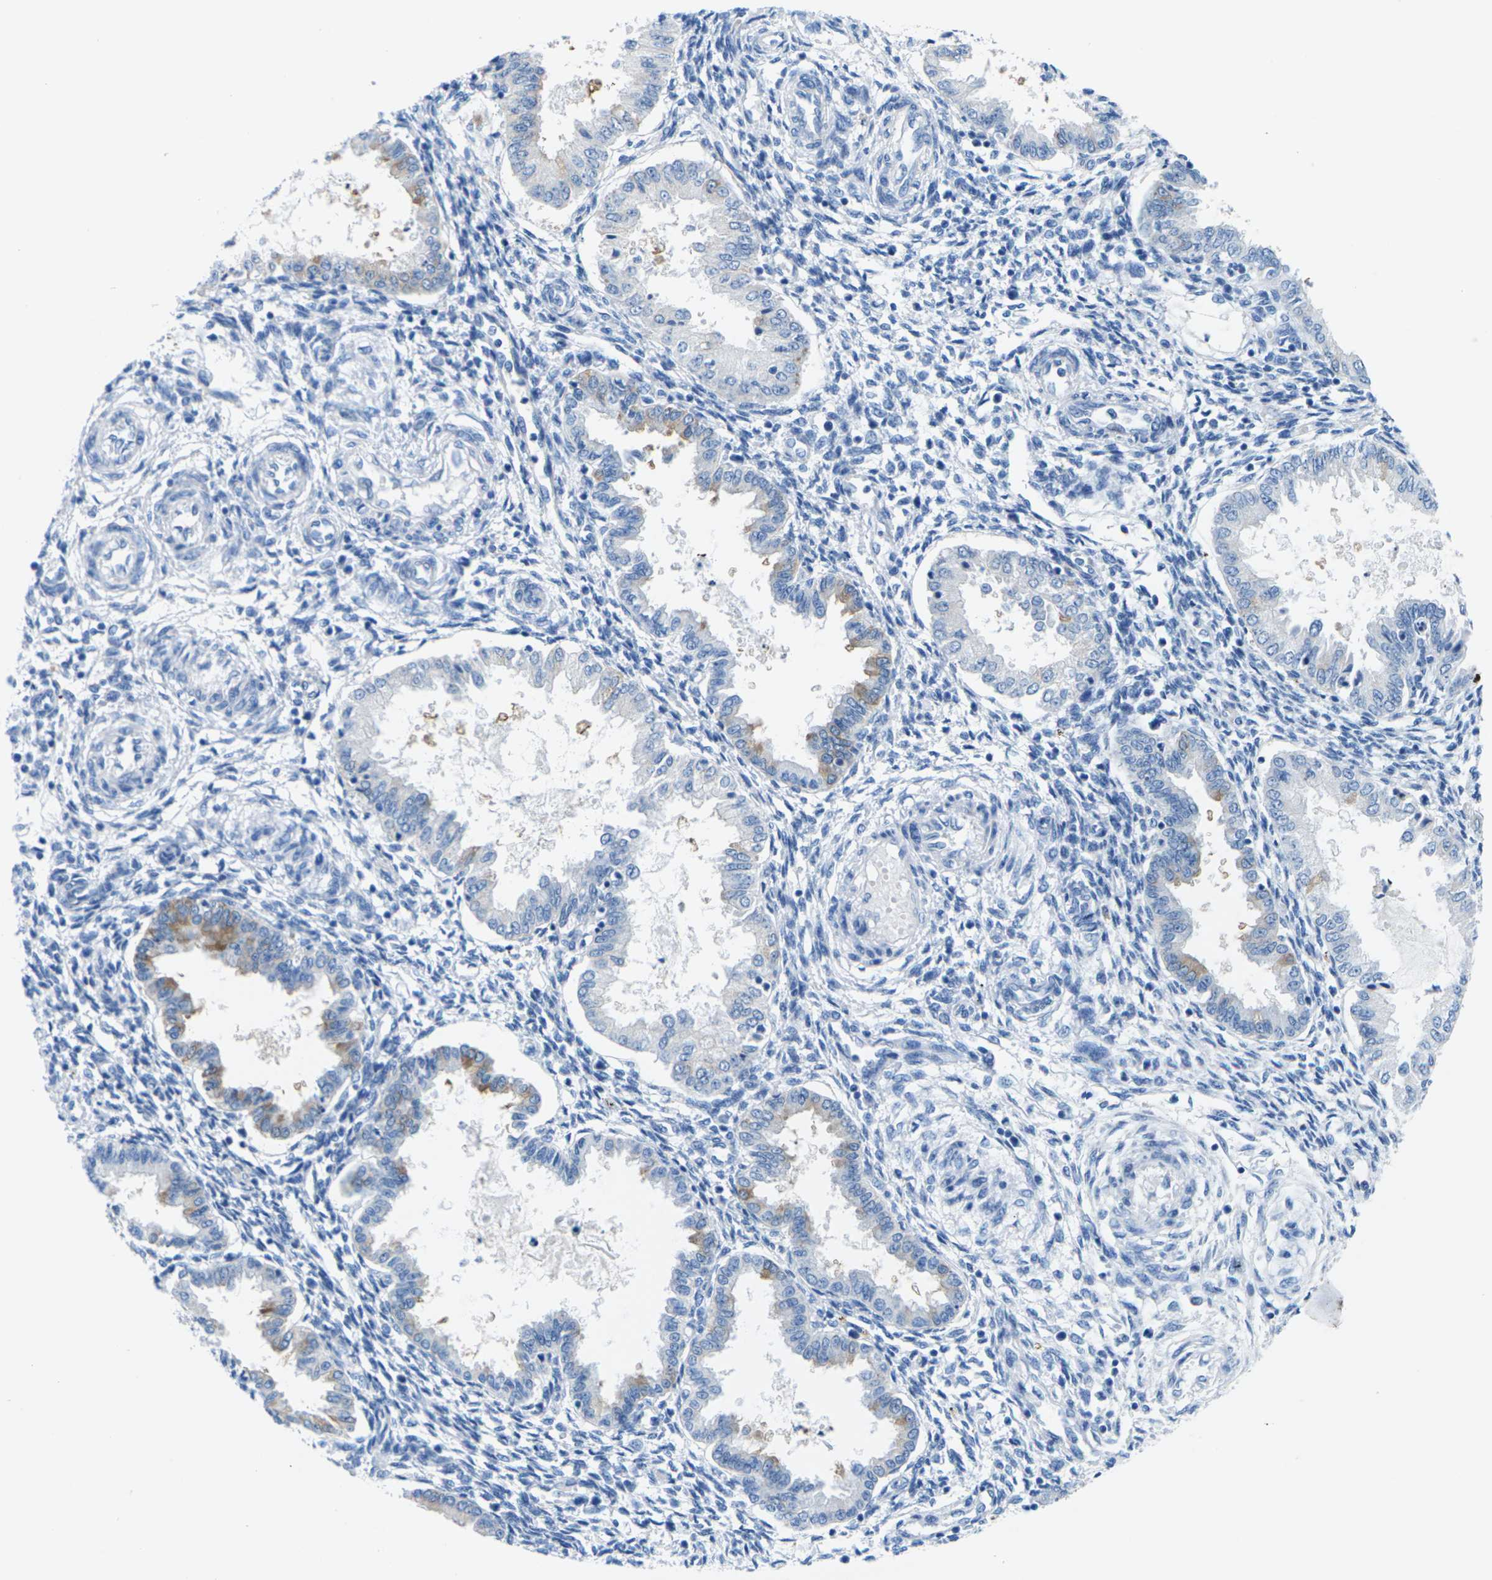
{"staining": {"intensity": "negative", "quantity": "none", "location": "none"}, "tissue": "endometrium", "cell_type": "Cells in endometrial stroma", "image_type": "normal", "snomed": [{"axis": "morphology", "description": "Normal tissue, NOS"}, {"axis": "topography", "description": "Endometrium"}], "caption": "This is an immunohistochemistry photomicrograph of unremarkable human endometrium. There is no staining in cells in endometrial stroma.", "gene": "SYNGR2", "patient": {"sex": "female", "age": 33}}